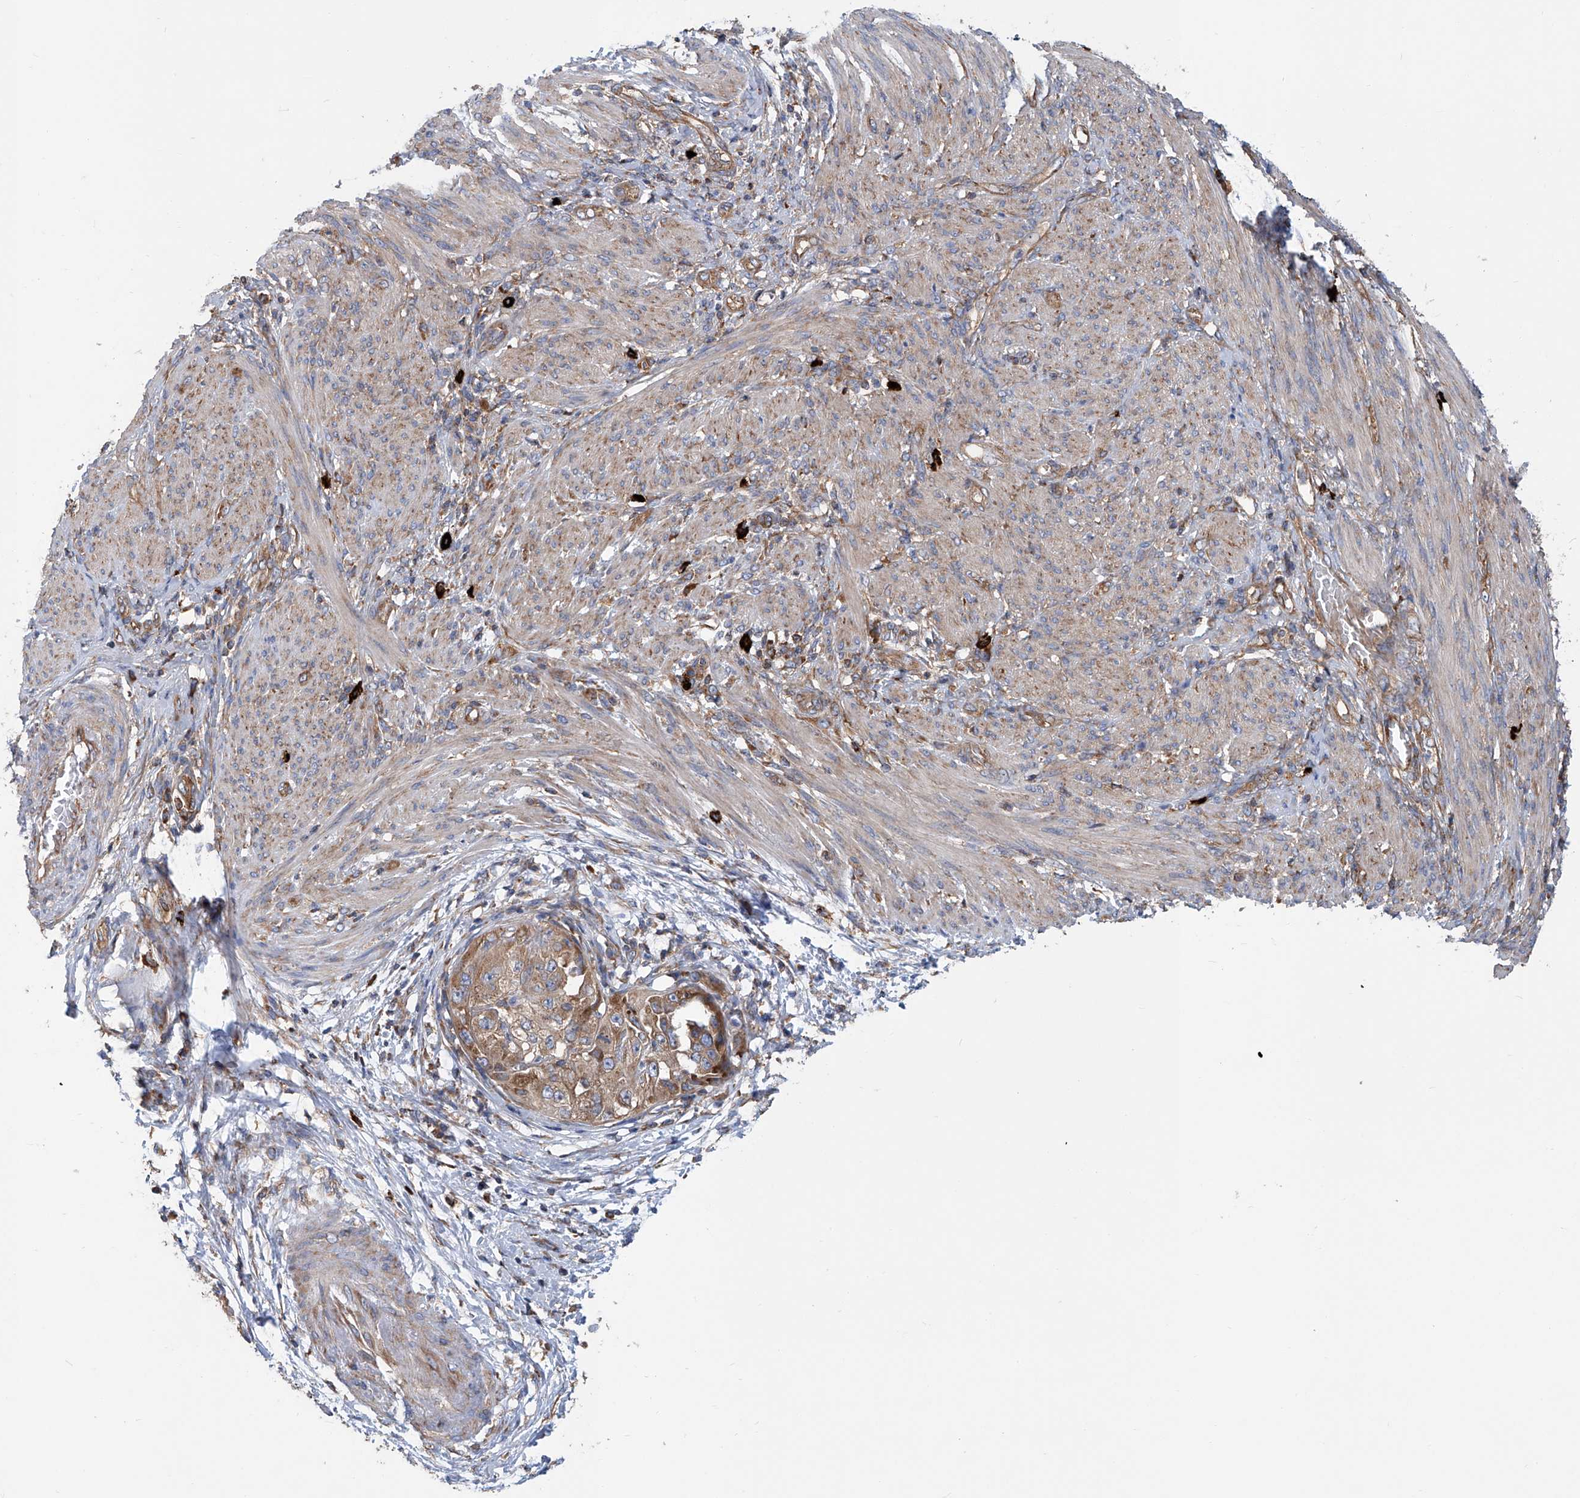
{"staining": {"intensity": "moderate", "quantity": ">75%", "location": "cytoplasmic/membranous"}, "tissue": "endometrial cancer", "cell_type": "Tumor cells", "image_type": "cancer", "snomed": [{"axis": "morphology", "description": "Adenocarcinoma, NOS"}, {"axis": "topography", "description": "Endometrium"}], "caption": "Moderate cytoplasmic/membranous protein positivity is appreciated in approximately >75% of tumor cells in adenocarcinoma (endometrial). (DAB IHC, brown staining for protein, blue staining for nuclei).", "gene": "SENP2", "patient": {"sex": "female", "age": 85}}